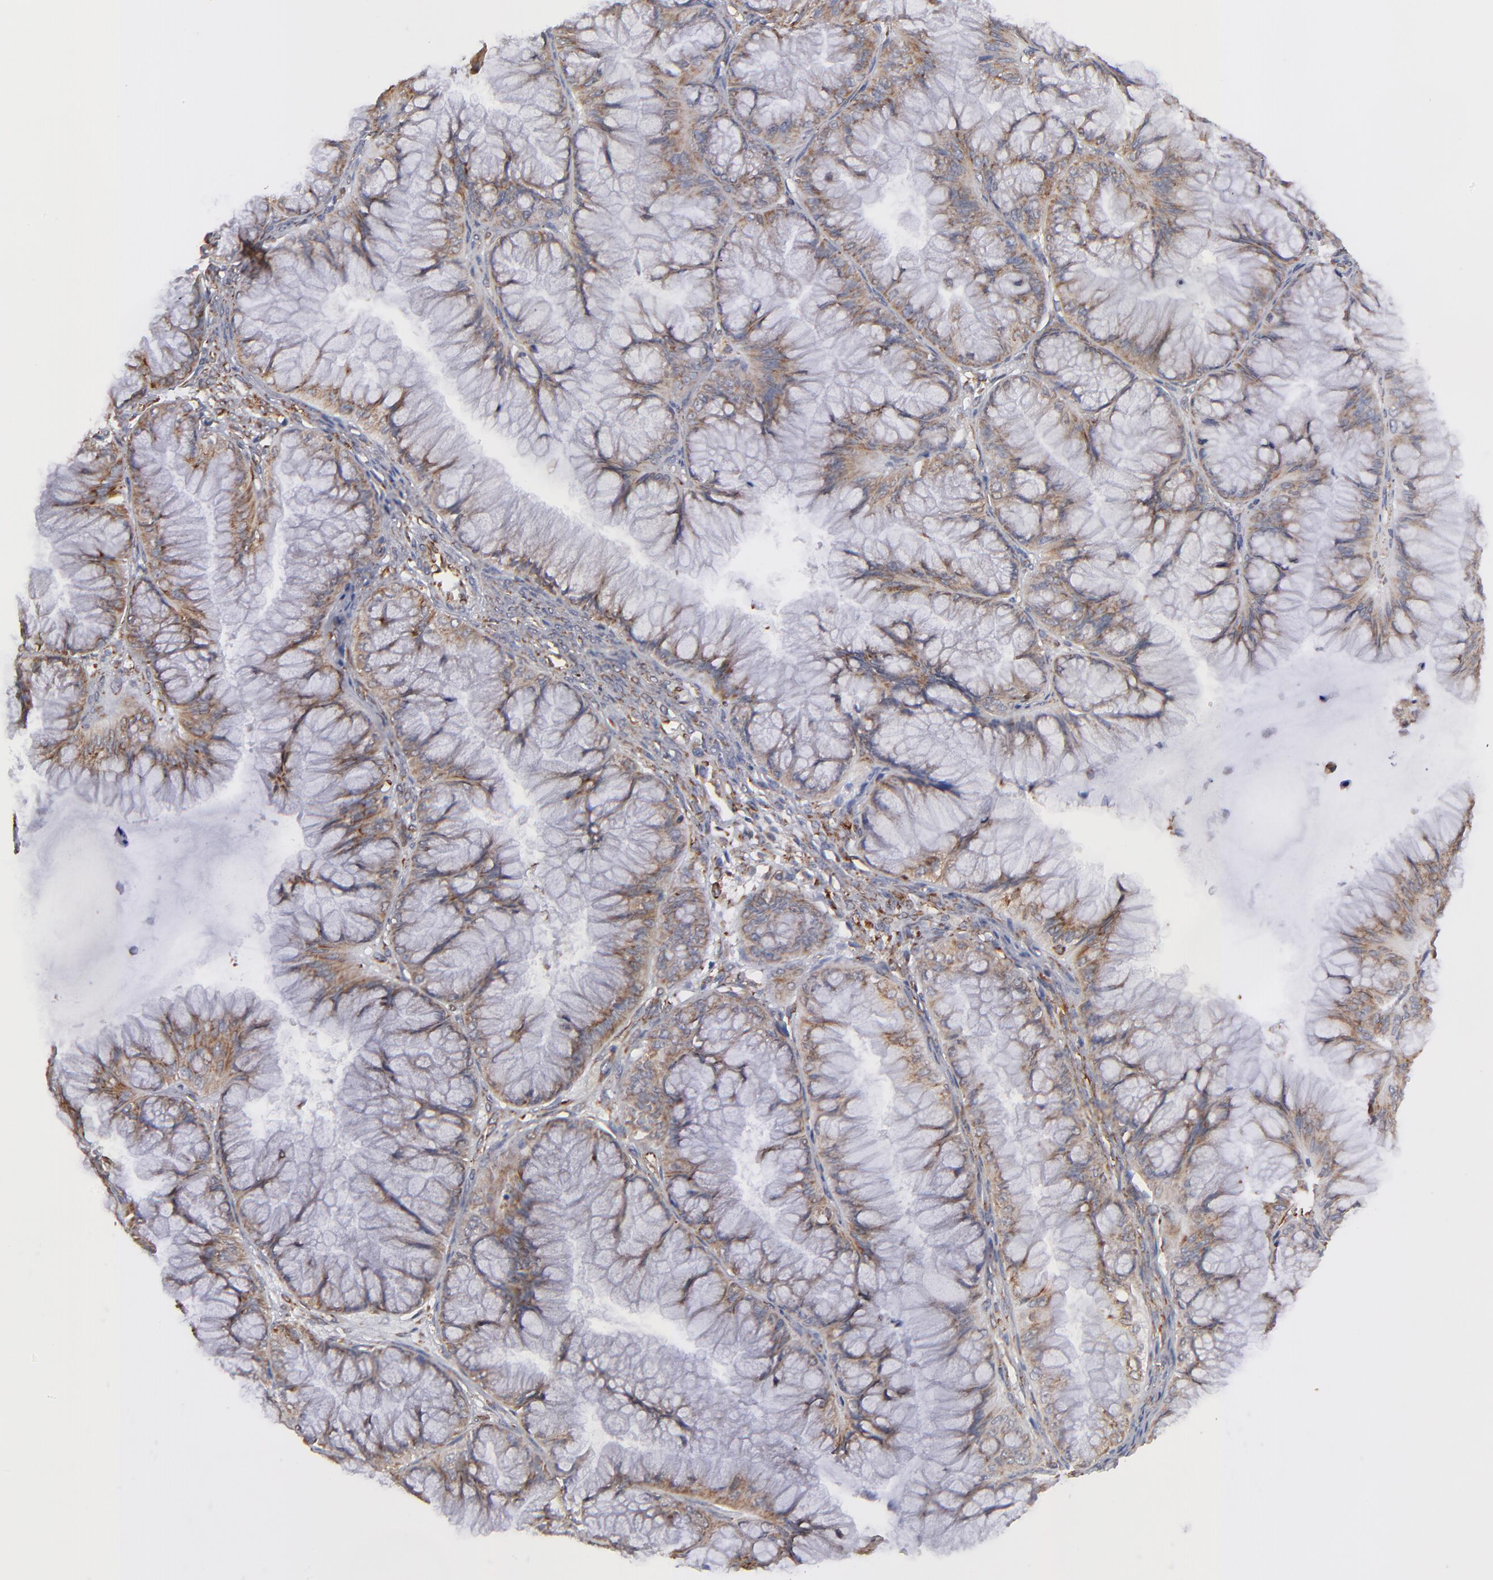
{"staining": {"intensity": "weak", "quantity": ">75%", "location": "cytoplasmic/membranous"}, "tissue": "ovarian cancer", "cell_type": "Tumor cells", "image_type": "cancer", "snomed": [{"axis": "morphology", "description": "Cystadenocarcinoma, mucinous, NOS"}, {"axis": "topography", "description": "Ovary"}], "caption": "IHC of human ovarian mucinous cystadenocarcinoma reveals low levels of weak cytoplasmic/membranous positivity in about >75% of tumor cells.", "gene": "KTN1", "patient": {"sex": "female", "age": 63}}